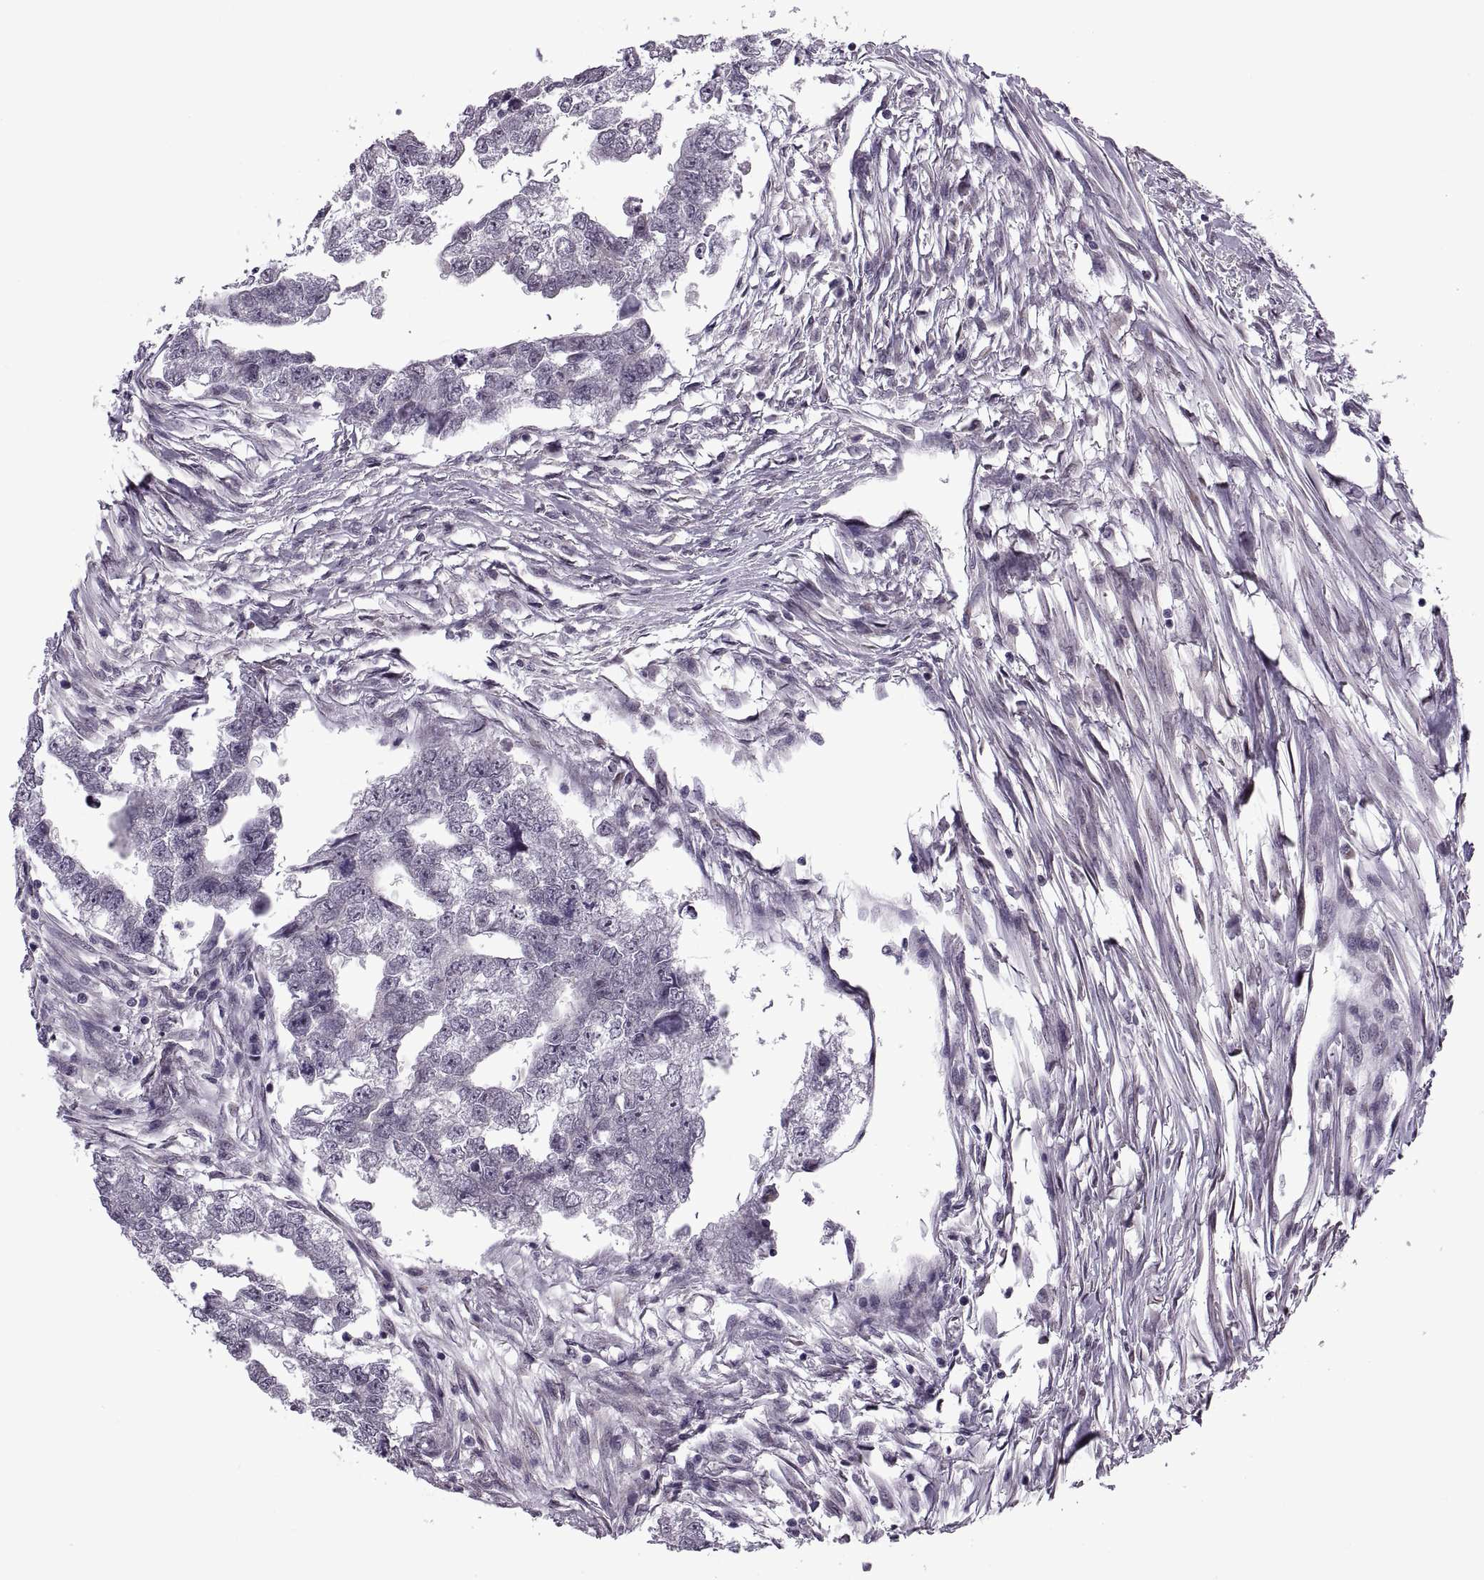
{"staining": {"intensity": "negative", "quantity": "none", "location": "none"}, "tissue": "testis cancer", "cell_type": "Tumor cells", "image_type": "cancer", "snomed": [{"axis": "morphology", "description": "Carcinoma, Embryonal, NOS"}, {"axis": "morphology", "description": "Teratoma, malignant, NOS"}, {"axis": "topography", "description": "Testis"}], "caption": "High power microscopy micrograph of an IHC micrograph of testis embryonal carcinoma, revealing no significant staining in tumor cells.", "gene": "PRSS37", "patient": {"sex": "male", "age": 44}}